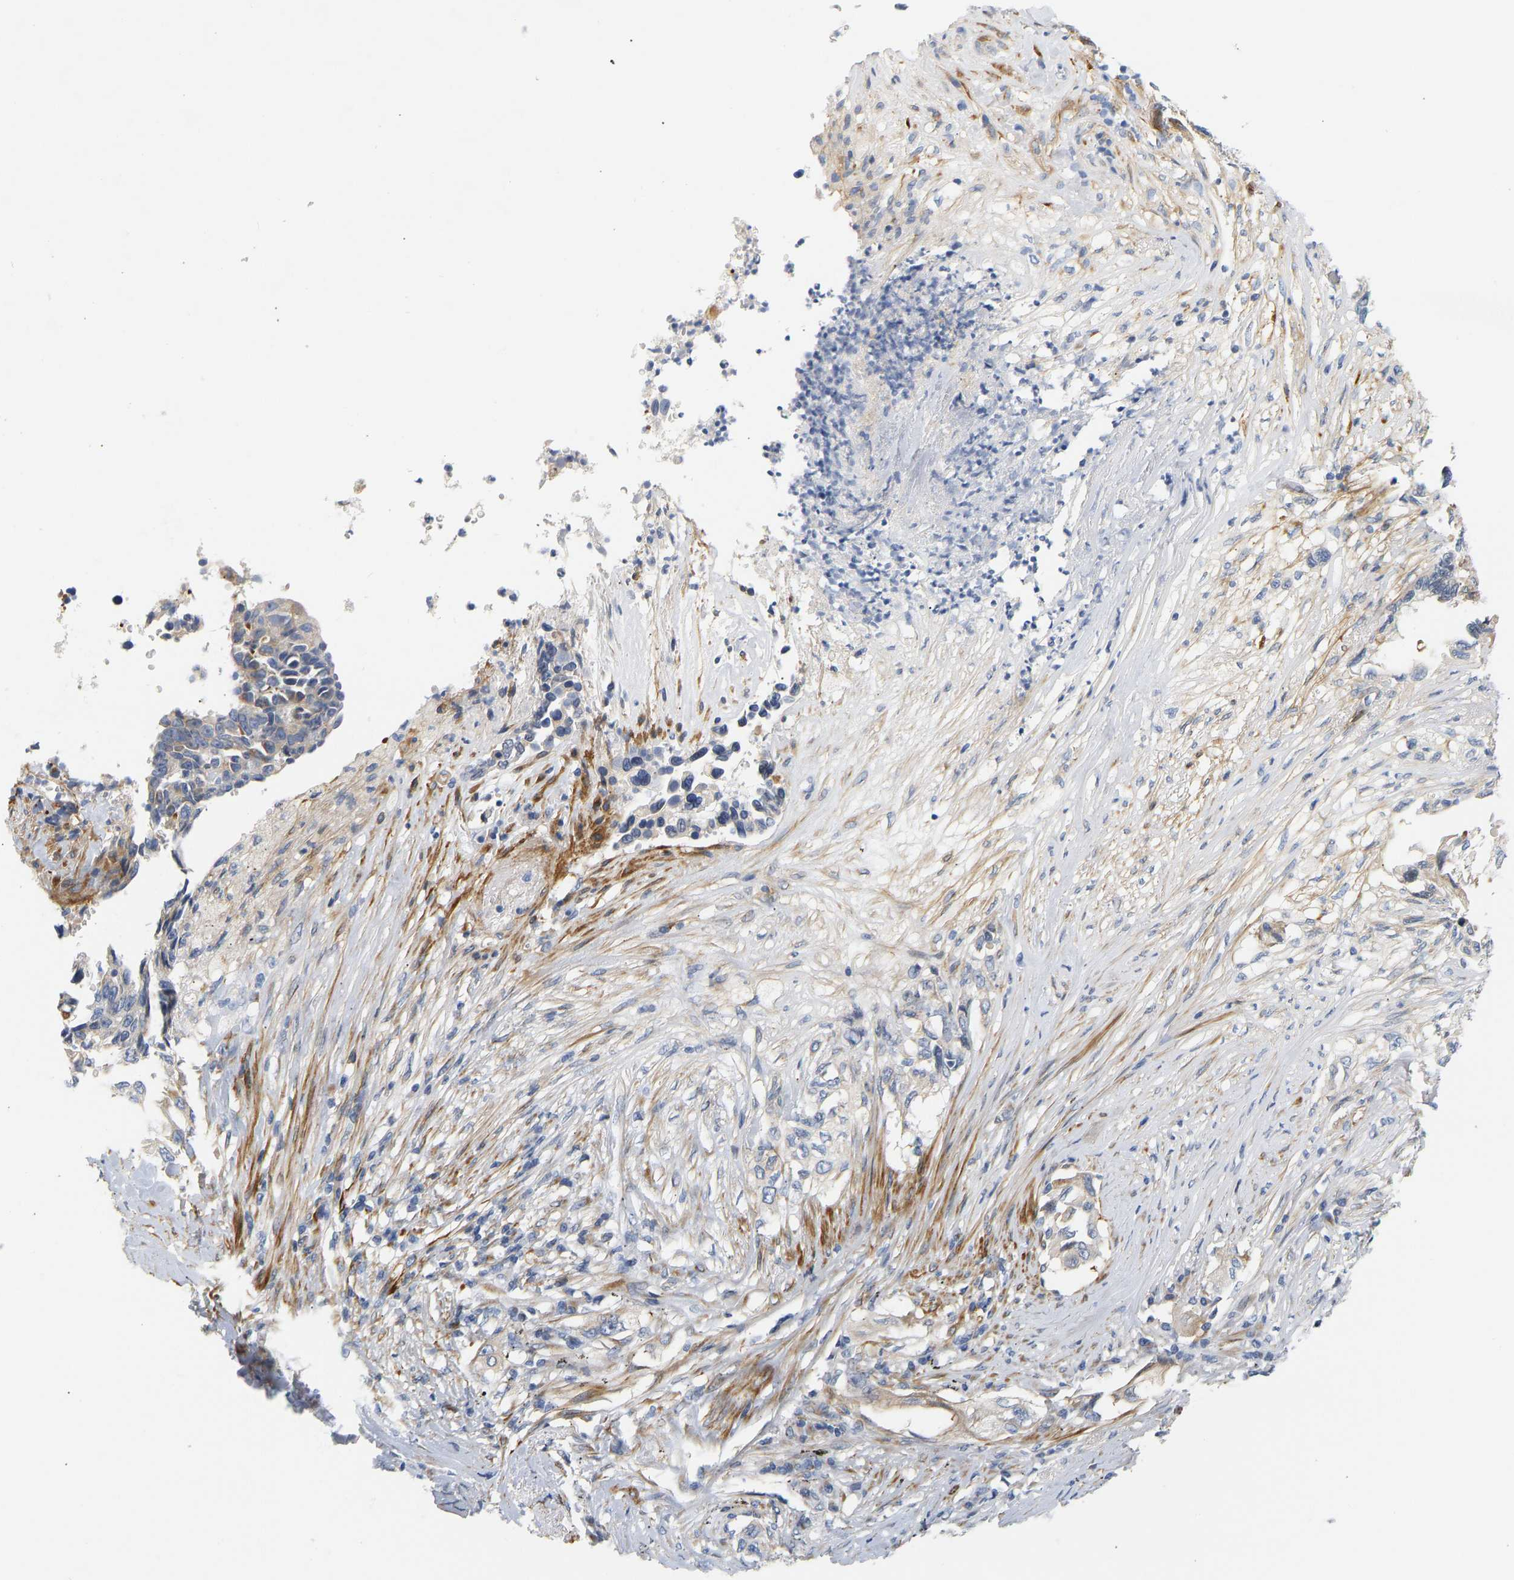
{"staining": {"intensity": "negative", "quantity": "none", "location": "none"}, "tissue": "lung cancer", "cell_type": "Tumor cells", "image_type": "cancer", "snomed": [{"axis": "morphology", "description": "Adenocarcinoma, NOS"}, {"axis": "topography", "description": "Lung"}], "caption": "Immunohistochemistry photomicrograph of human lung cancer (adenocarcinoma) stained for a protein (brown), which reveals no expression in tumor cells.", "gene": "SLC30A7", "patient": {"sex": "female", "age": 51}}